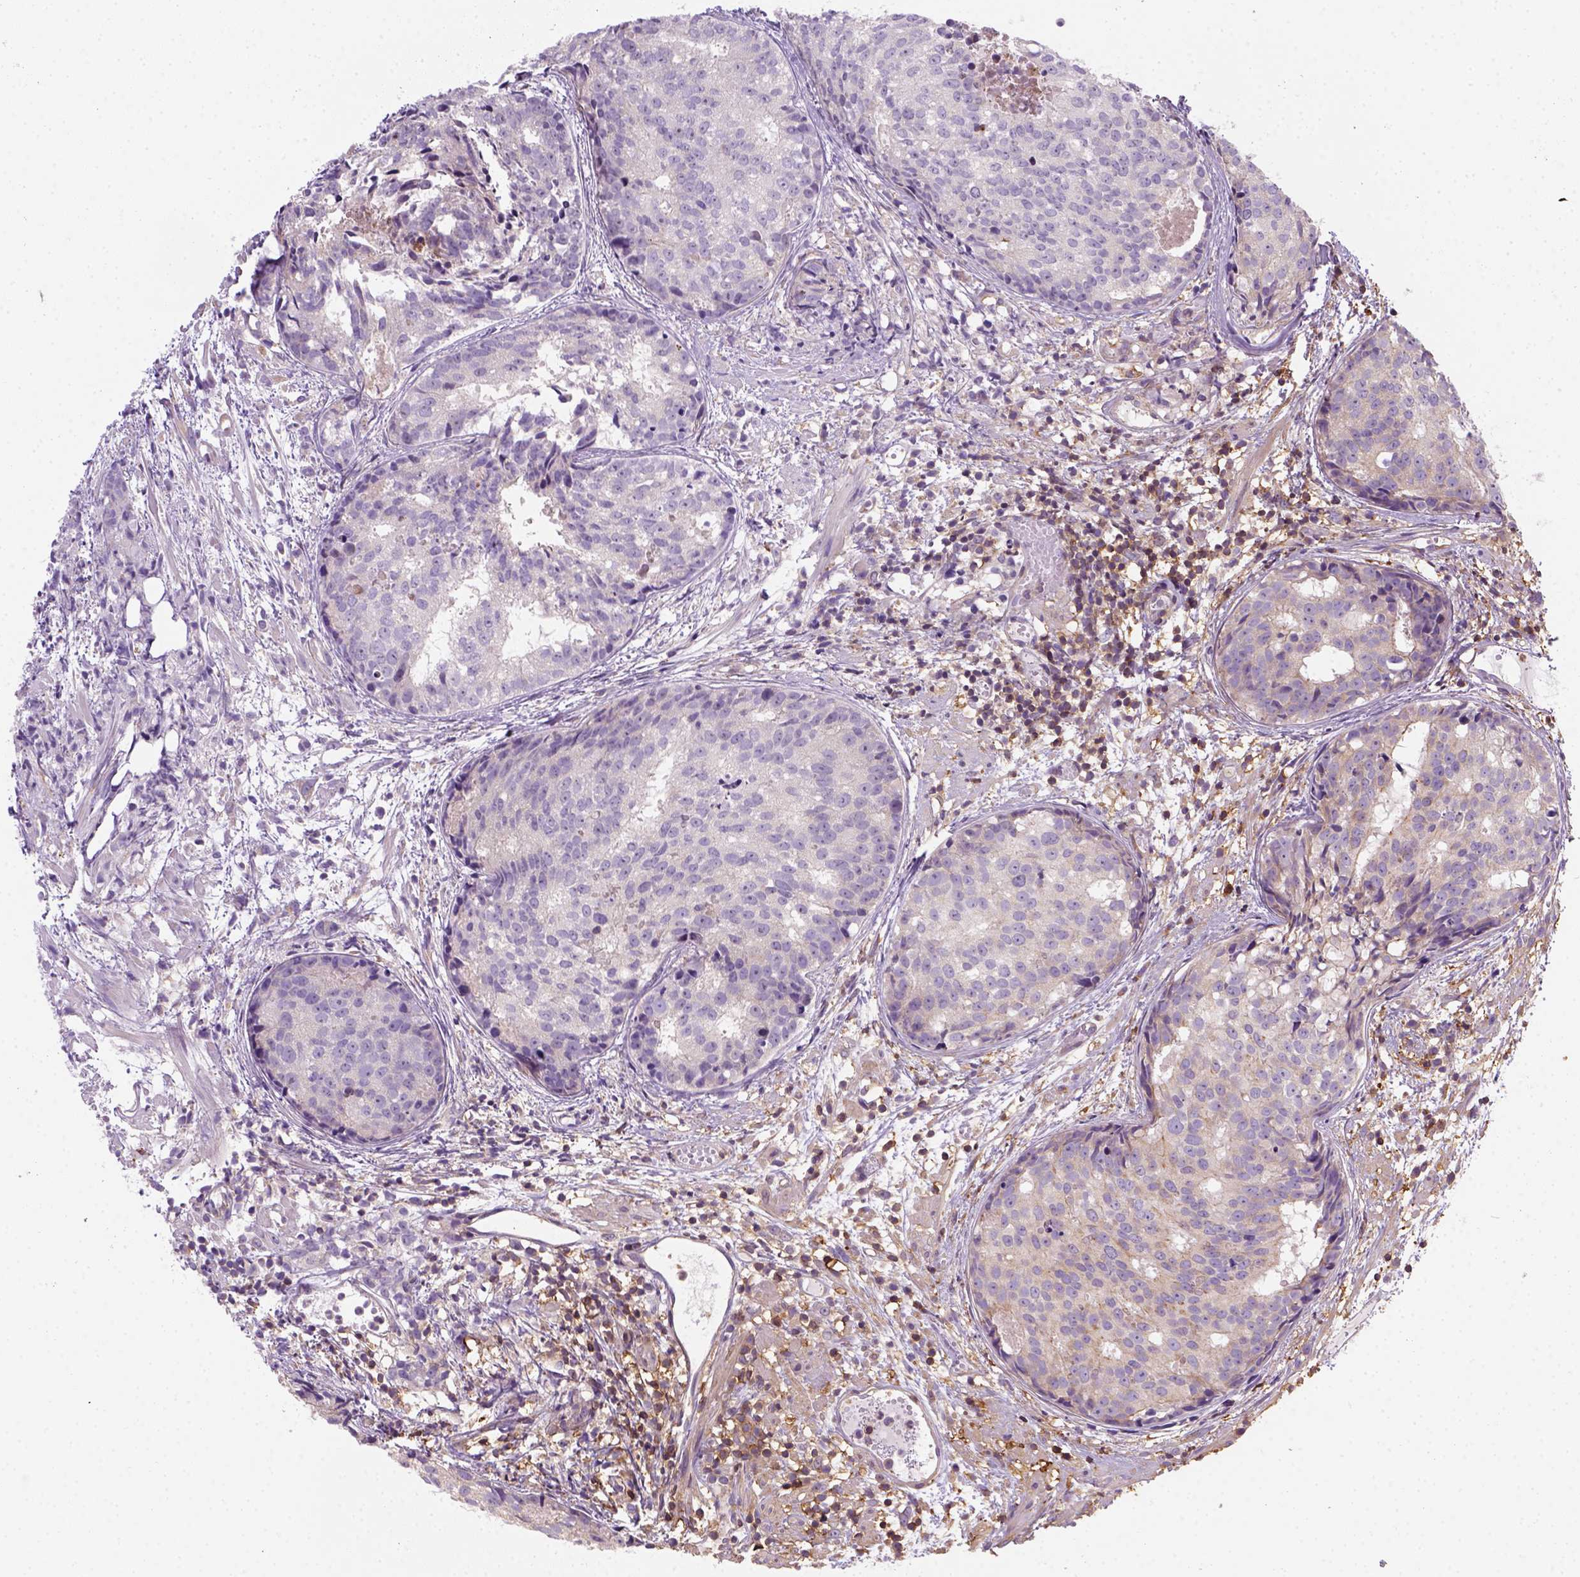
{"staining": {"intensity": "weak", "quantity": "25%-75%", "location": "cytoplasmic/membranous"}, "tissue": "prostate cancer", "cell_type": "Tumor cells", "image_type": "cancer", "snomed": [{"axis": "morphology", "description": "Adenocarcinoma, High grade"}, {"axis": "topography", "description": "Prostate"}], "caption": "IHC (DAB) staining of human prostate high-grade adenocarcinoma demonstrates weak cytoplasmic/membranous protein expression in approximately 25%-75% of tumor cells.", "gene": "GPRC5D", "patient": {"sex": "male", "age": 58}}